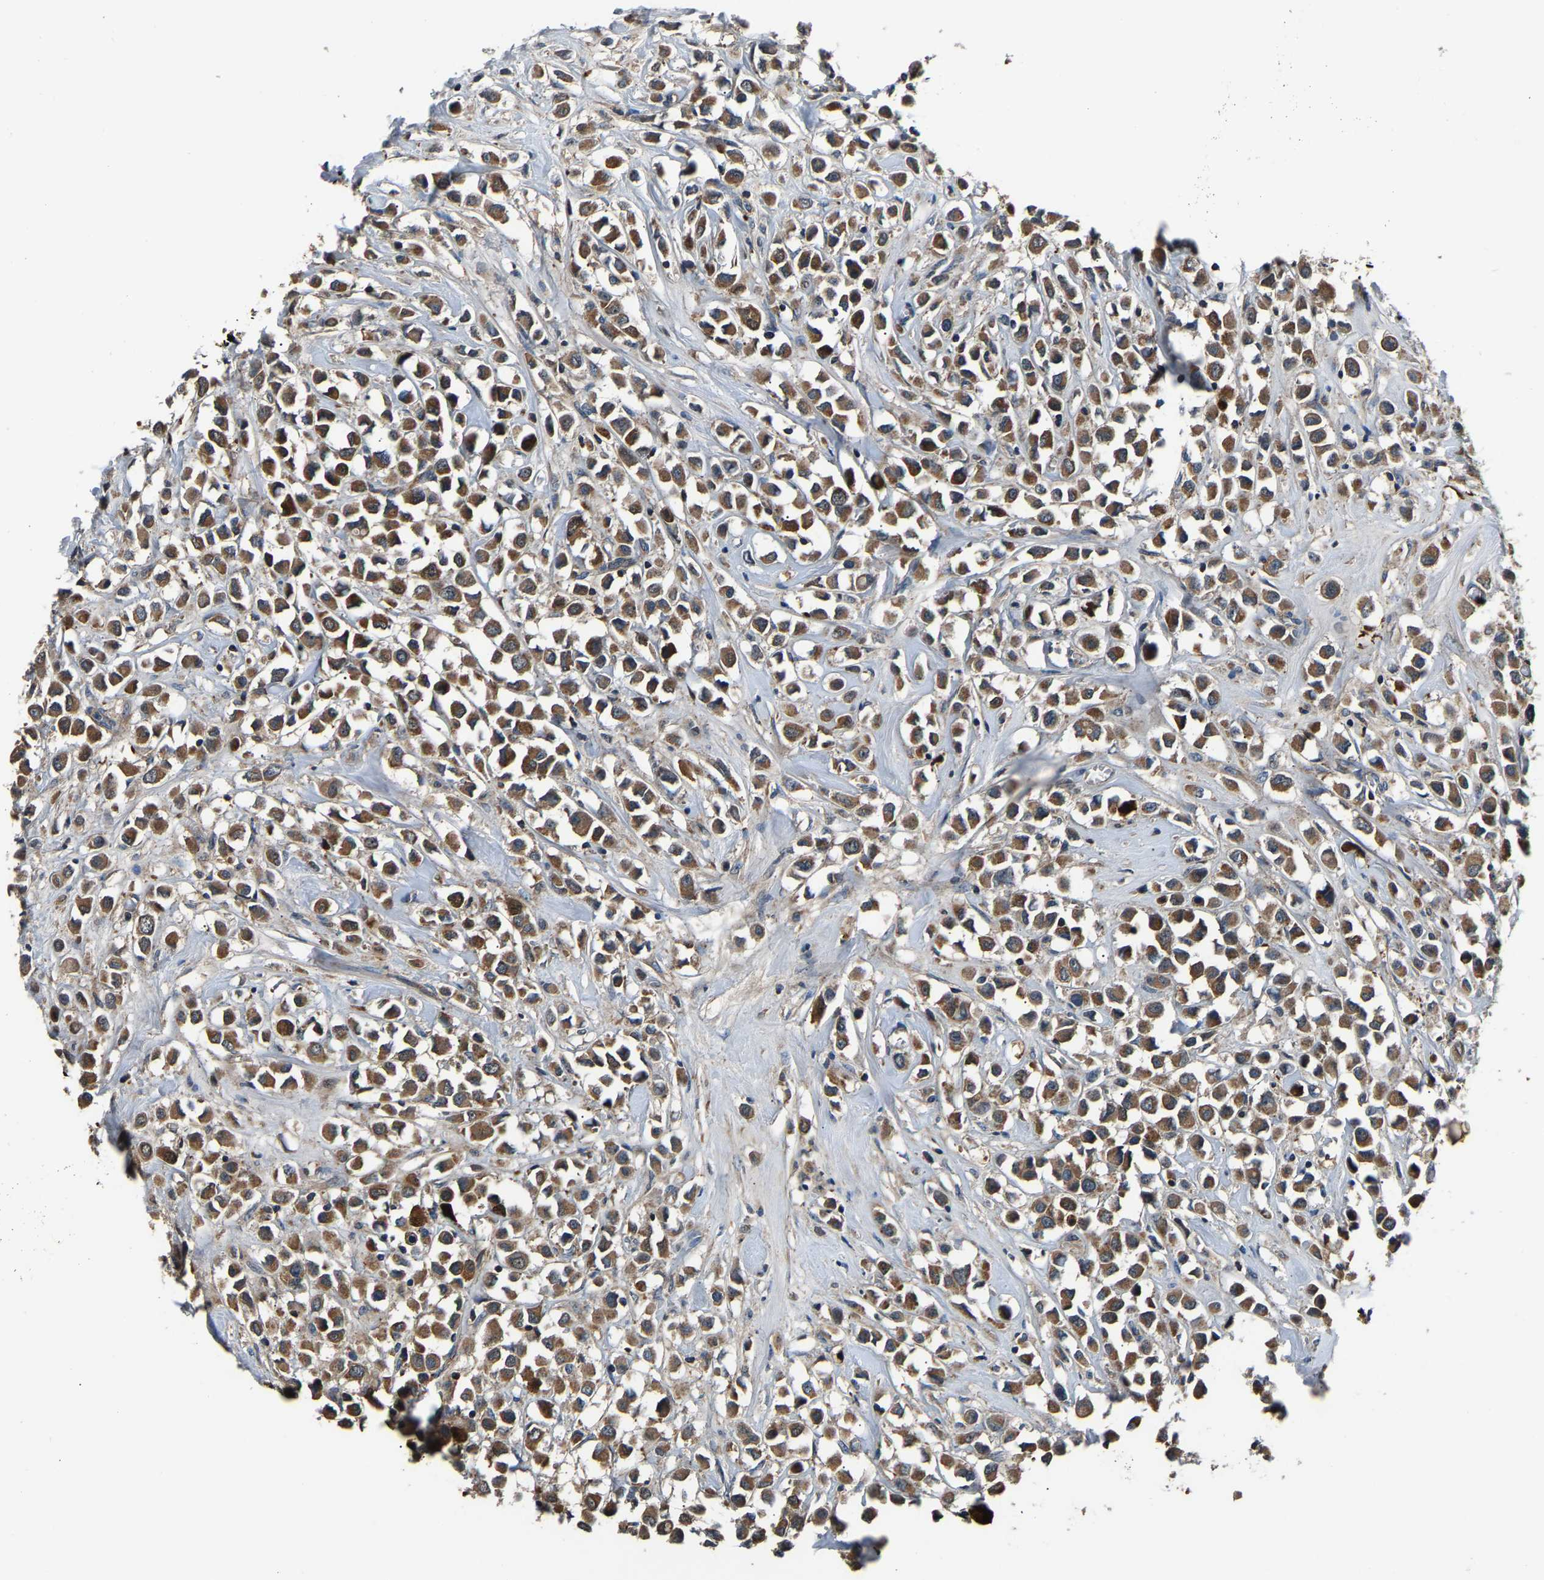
{"staining": {"intensity": "moderate", "quantity": ">75%", "location": "cytoplasmic/membranous"}, "tissue": "breast cancer", "cell_type": "Tumor cells", "image_type": "cancer", "snomed": [{"axis": "morphology", "description": "Duct carcinoma"}, {"axis": "topography", "description": "Breast"}], "caption": "Tumor cells show medium levels of moderate cytoplasmic/membranous positivity in about >75% of cells in human breast cancer.", "gene": "GGCT", "patient": {"sex": "female", "age": 61}}